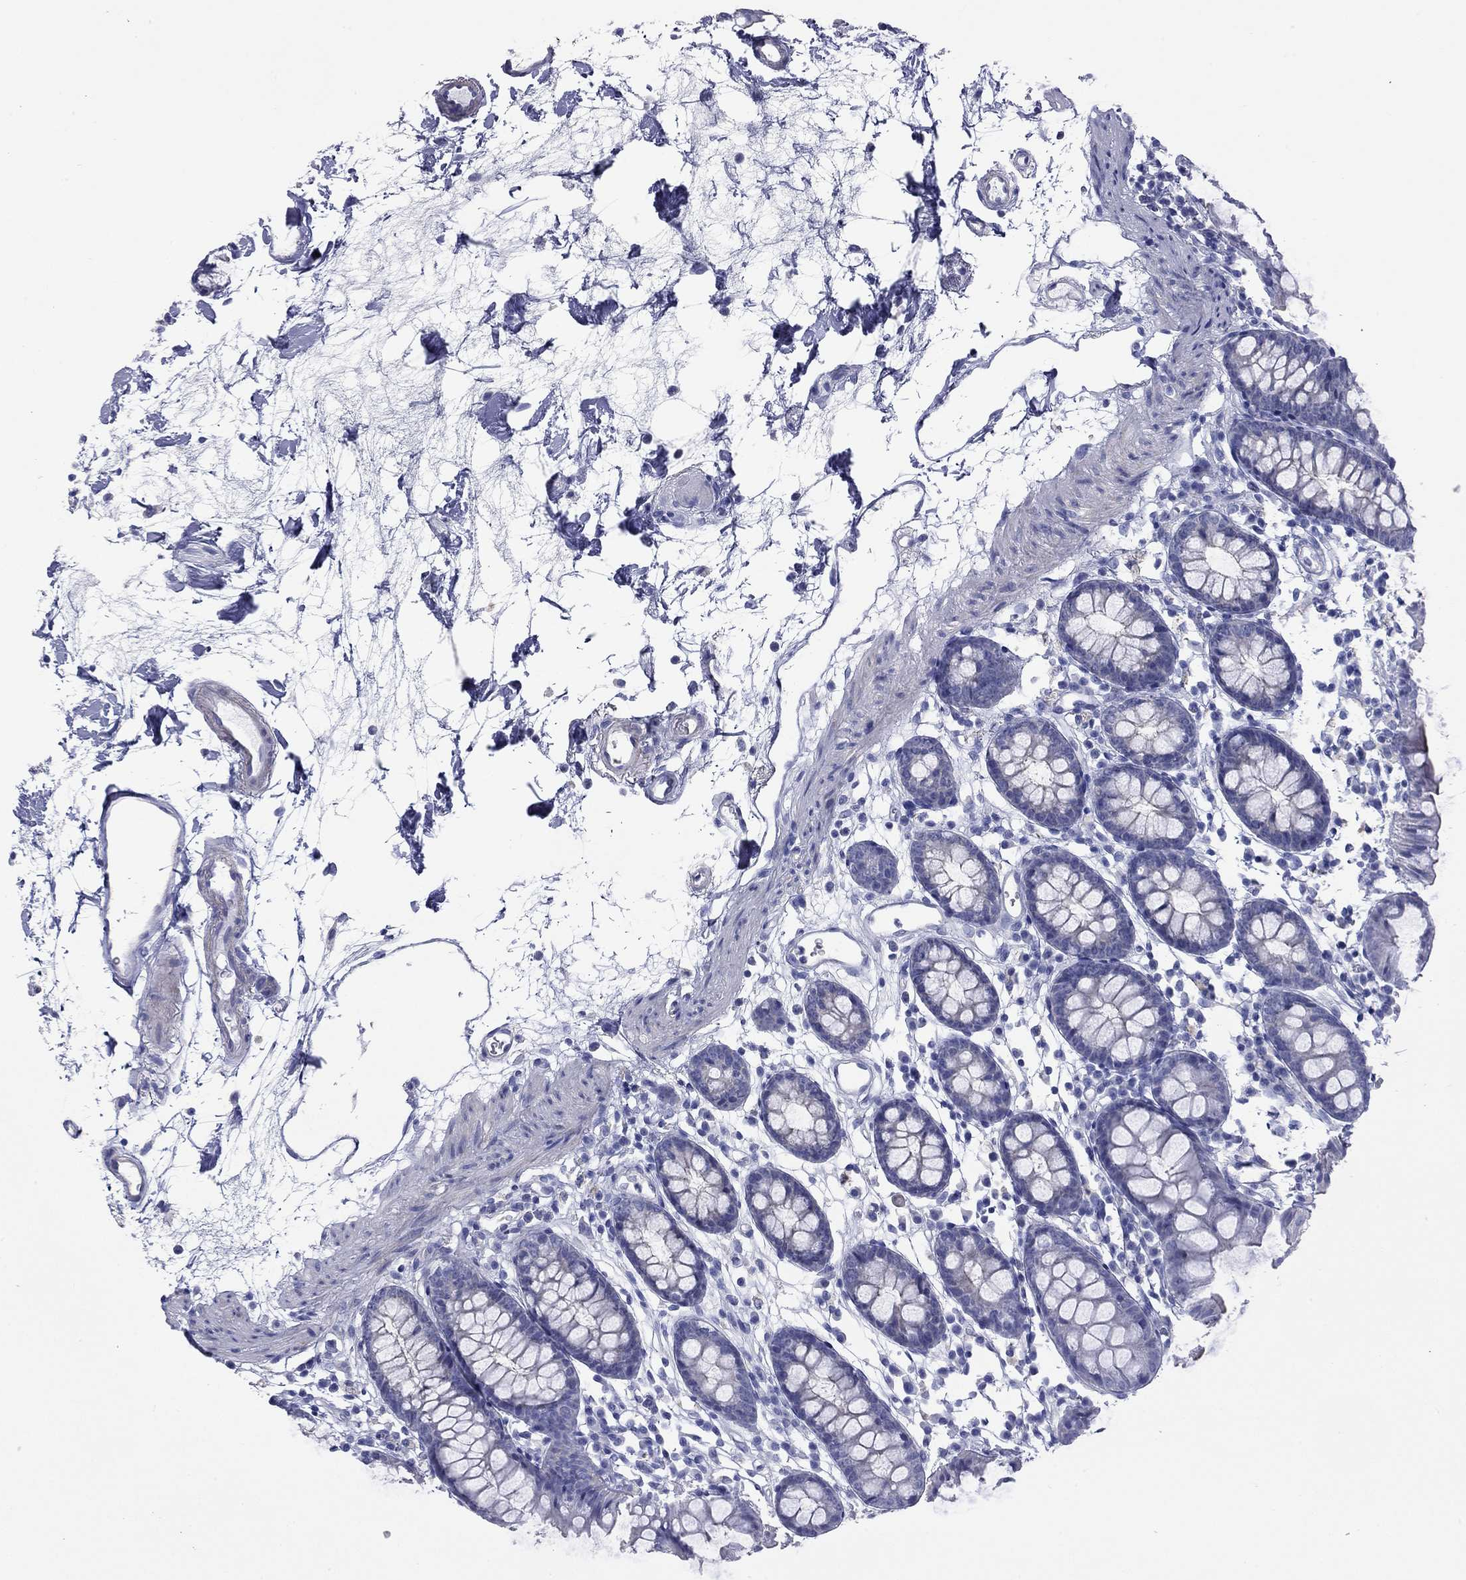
{"staining": {"intensity": "negative", "quantity": "none", "location": "none"}, "tissue": "colon", "cell_type": "Endothelial cells", "image_type": "normal", "snomed": [{"axis": "morphology", "description": "Normal tissue, NOS"}, {"axis": "topography", "description": "Colon"}], "caption": "Human colon stained for a protein using immunohistochemistry demonstrates no positivity in endothelial cells.", "gene": "ACTL7B", "patient": {"sex": "female", "age": 84}}